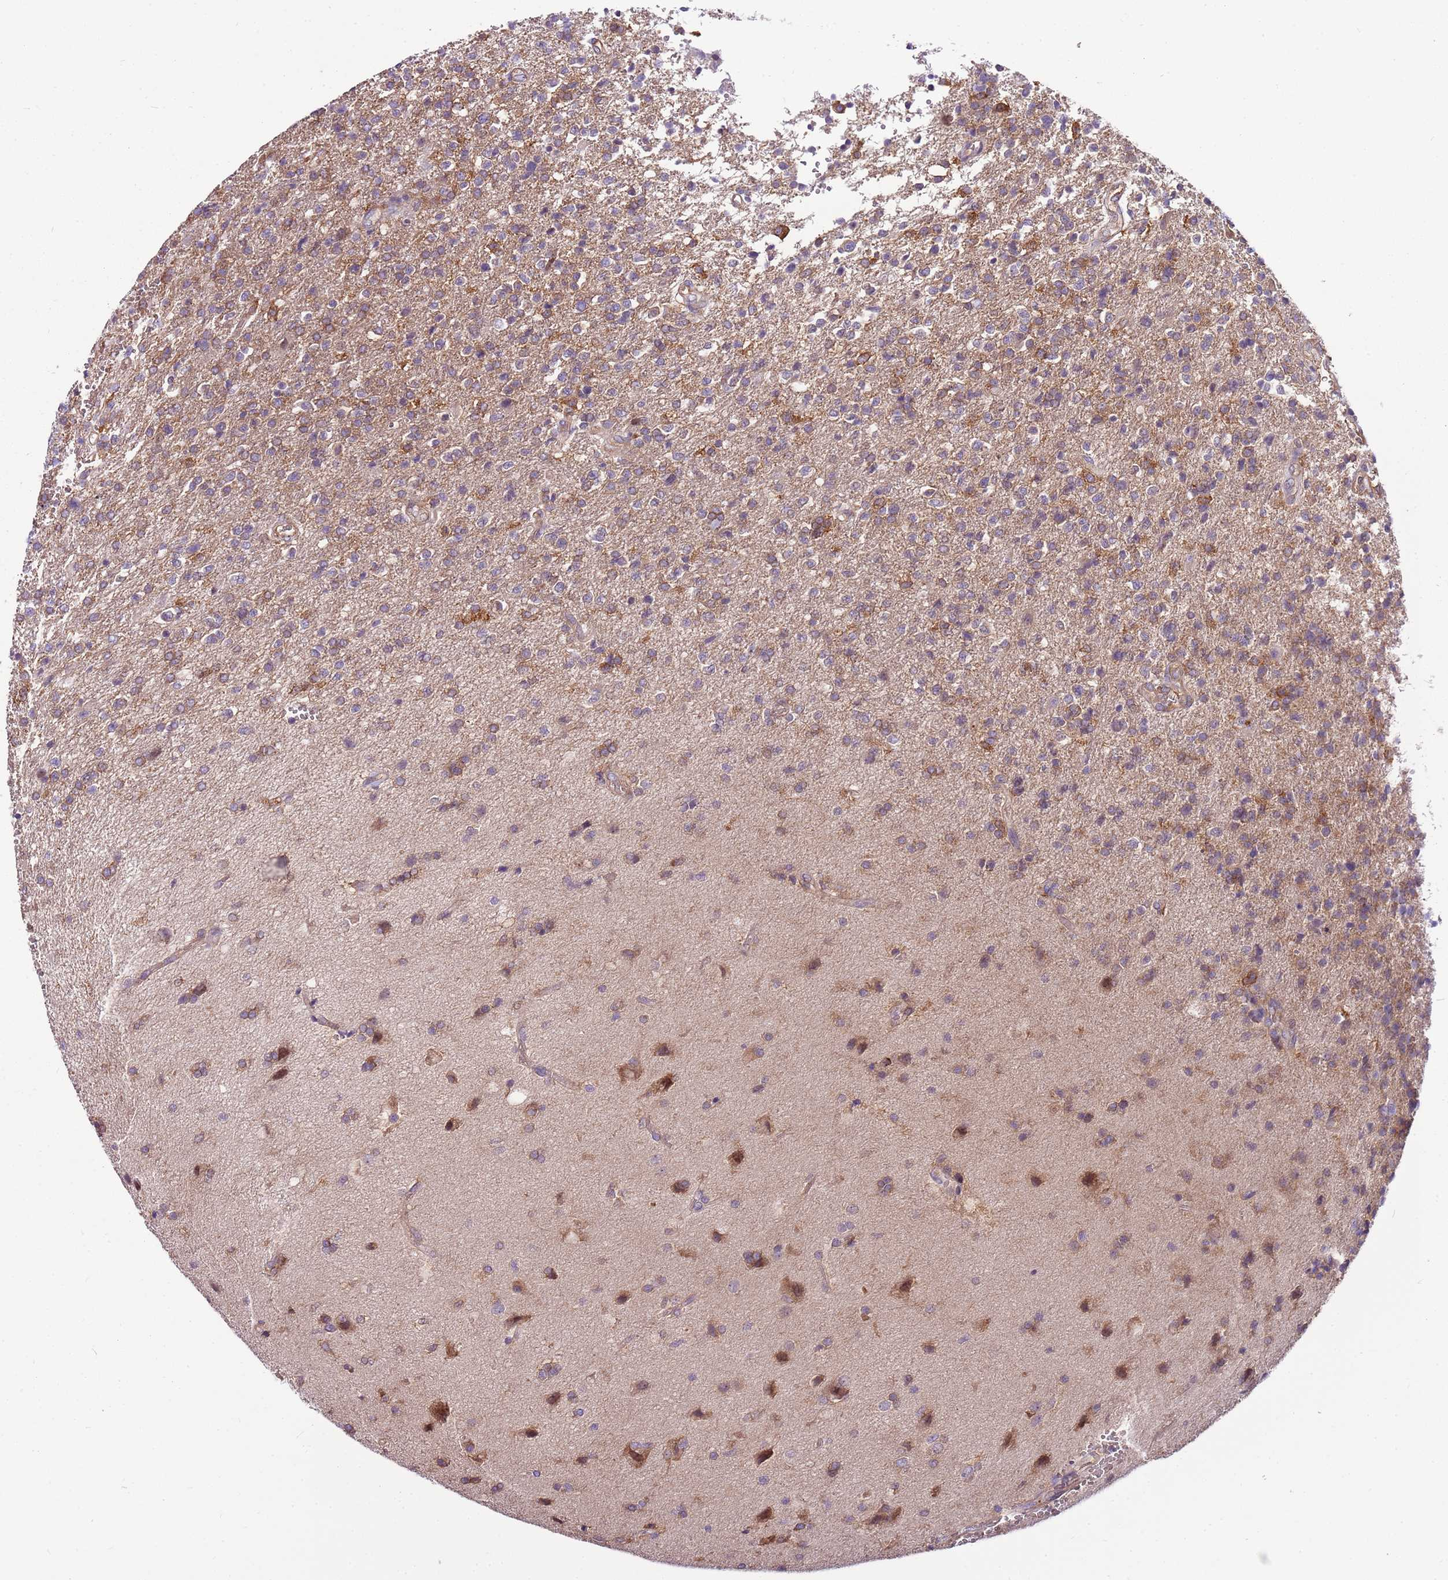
{"staining": {"intensity": "moderate", "quantity": "<25%", "location": "cytoplasmic/membranous"}, "tissue": "glioma", "cell_type": "Tumor cells", "image_type": "cancer", "snomed": [{"axis": "morphology", "description": "Glioma, malignant, High grade"}, {"axis": "topography", "description": "Brain"}], "caption": "Immunohistochemistry (IHC) of glioma demonstrates low levels of moderate cytoplasmic/membranous staining in about <25% of tumor cells.", "gene": "ATXN2L", "patient": {"sex": "male", "age": 56}}